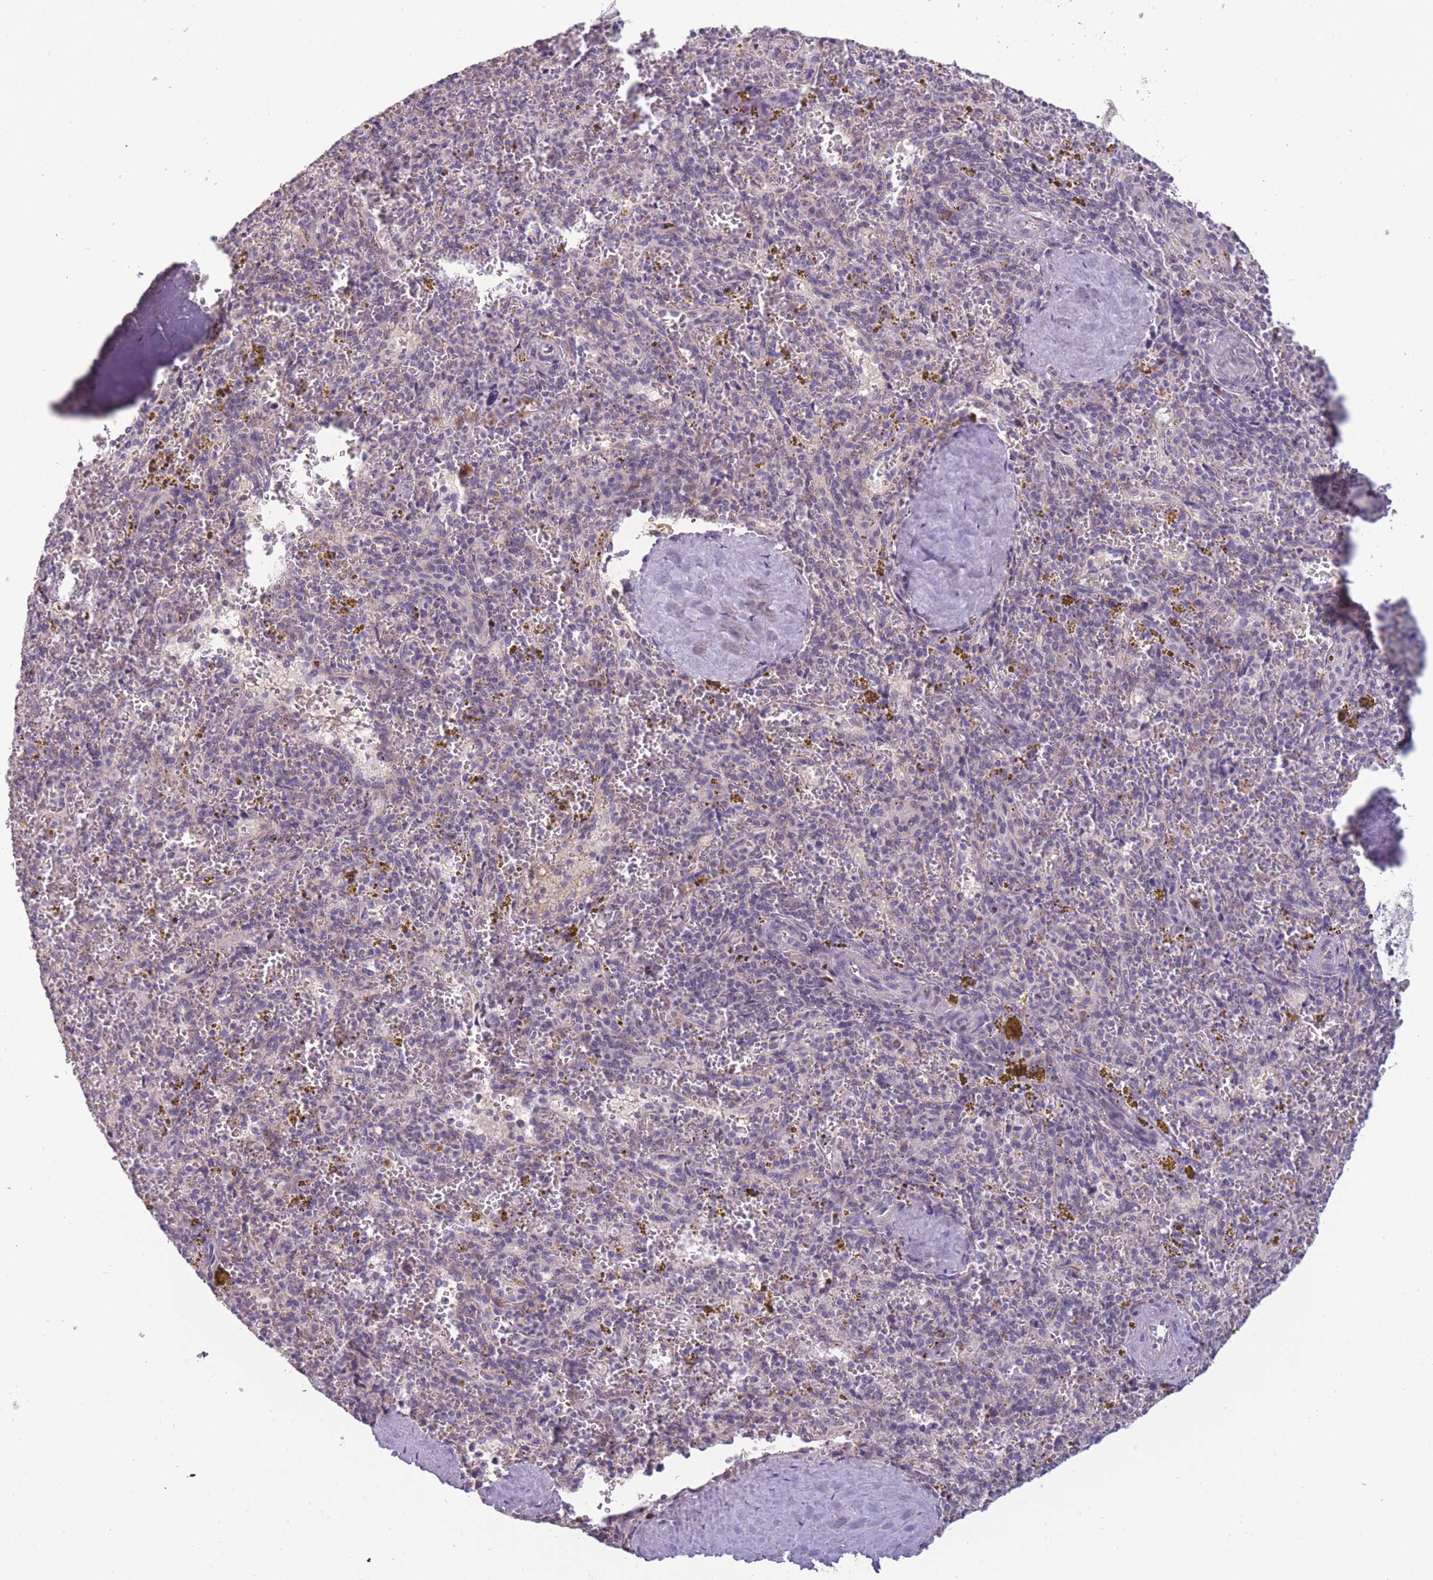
{"staining": {"intensity": "negative", "quantity": "none", "location": "none"}, "tissue": "spleen", "cell_type": "Cells in red pulp", "image_type": "normal", "snomed": [{"axis": "morphology", "description": "Normal tissue, NOS"}, {"axis": "topography", "description": "Spleen"}], "caption": "IHC of normal spleen reveals no staining in cells in red pulp. (Brightfield microscopy of DAB (3,3'-diaminobenzidine) IHC at high magnification).", "gene": "MRPS18C", "patient": {"sex": "male", "age": 57}}